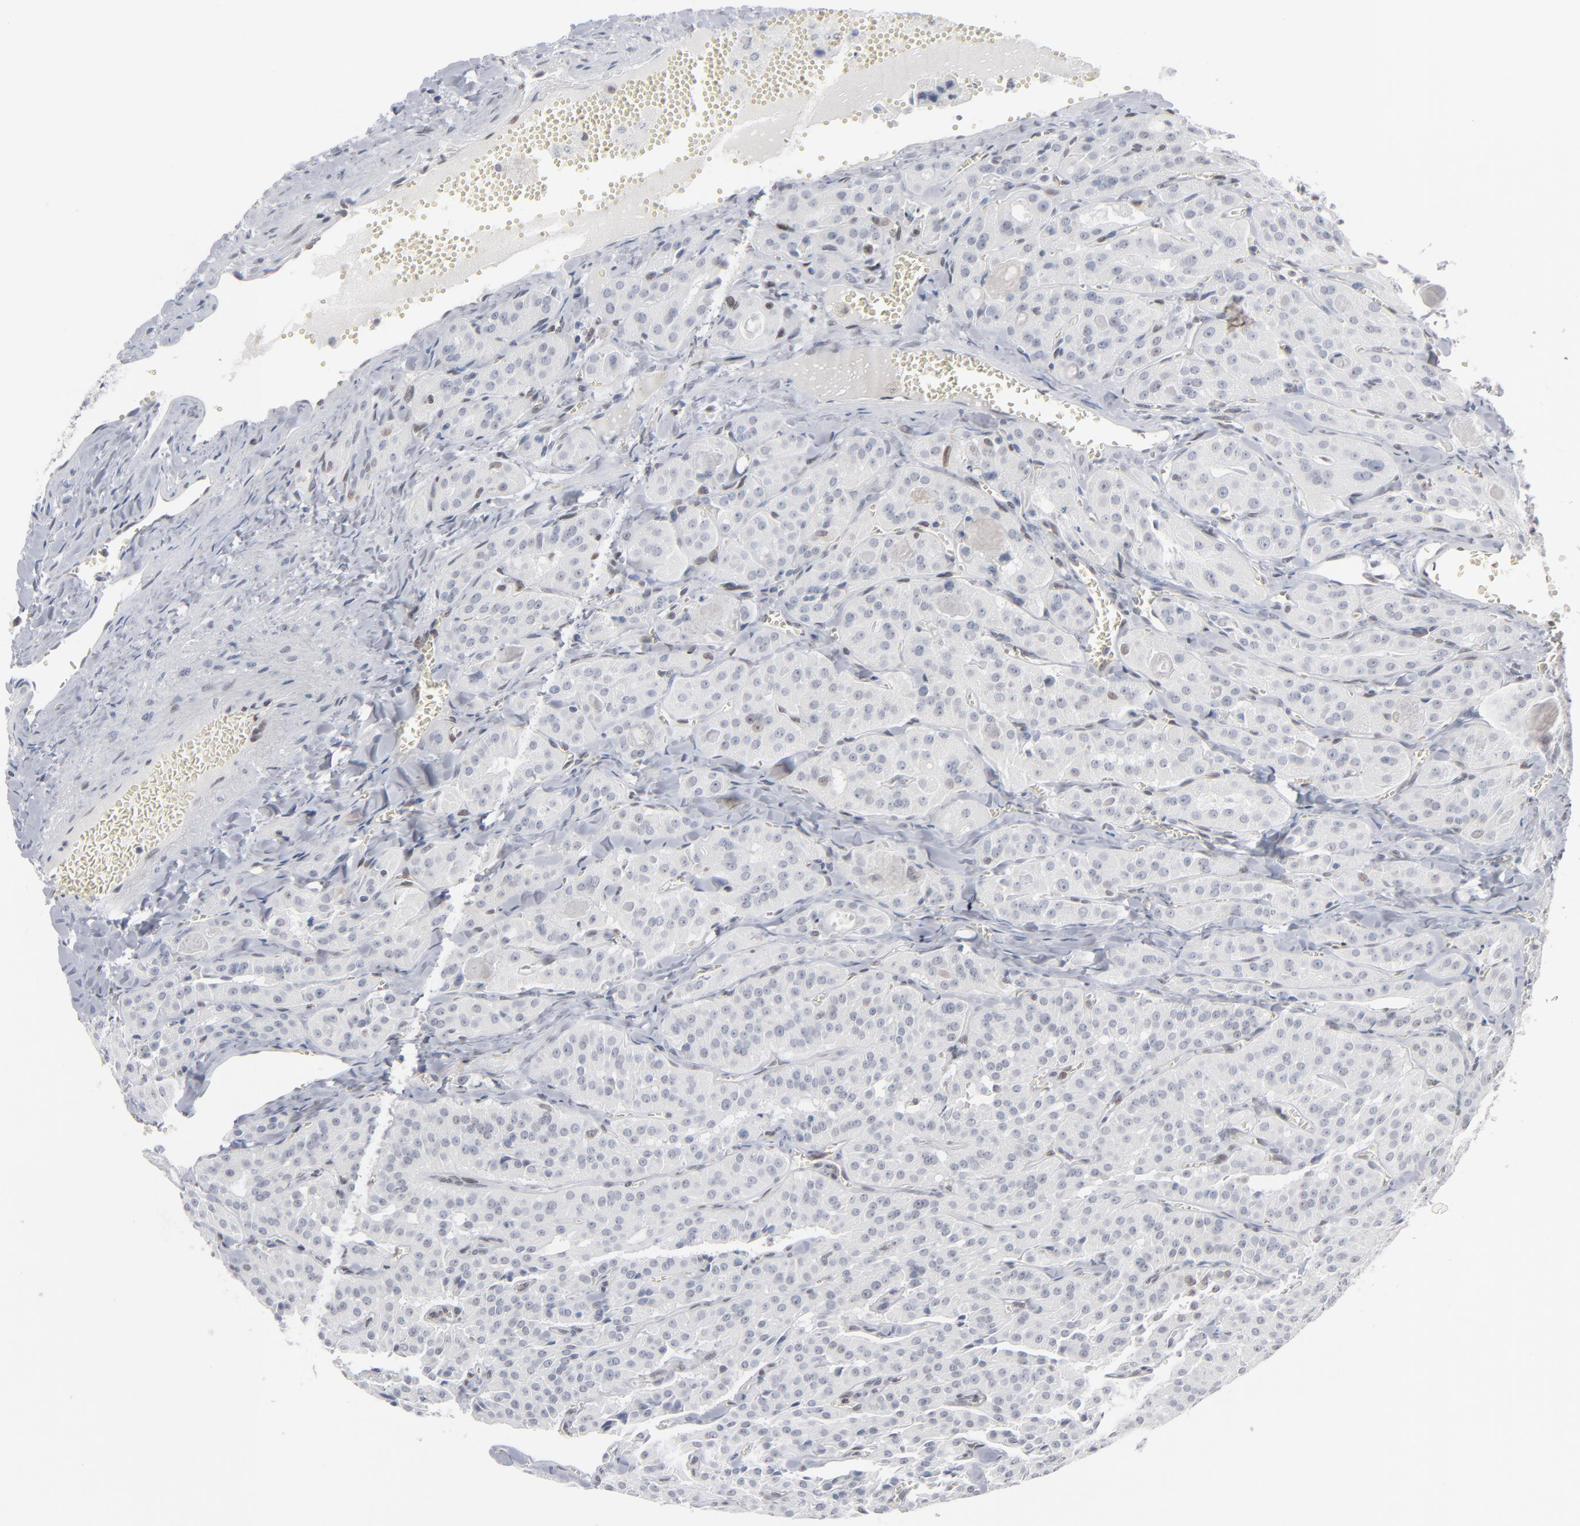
{"staining": {"intensity": "negative", "quantity": "none", "location": "none"}, "tissue": "thyroid cancer", "cell_type": "Tumor cells", "image_type": "cancer", "snomed": [{"axis": "morphology", "description": "Carcinoma, NOS"}, {"axis": "topography", "description": "Thyroid gland"}], "caption": "IHC micrograph of human thyroid cancer stained for a protein (brown), which exhibits no staining in tumor cells.", "gene": "IRF9", "patient": {"sex": "male", "age": 76}}